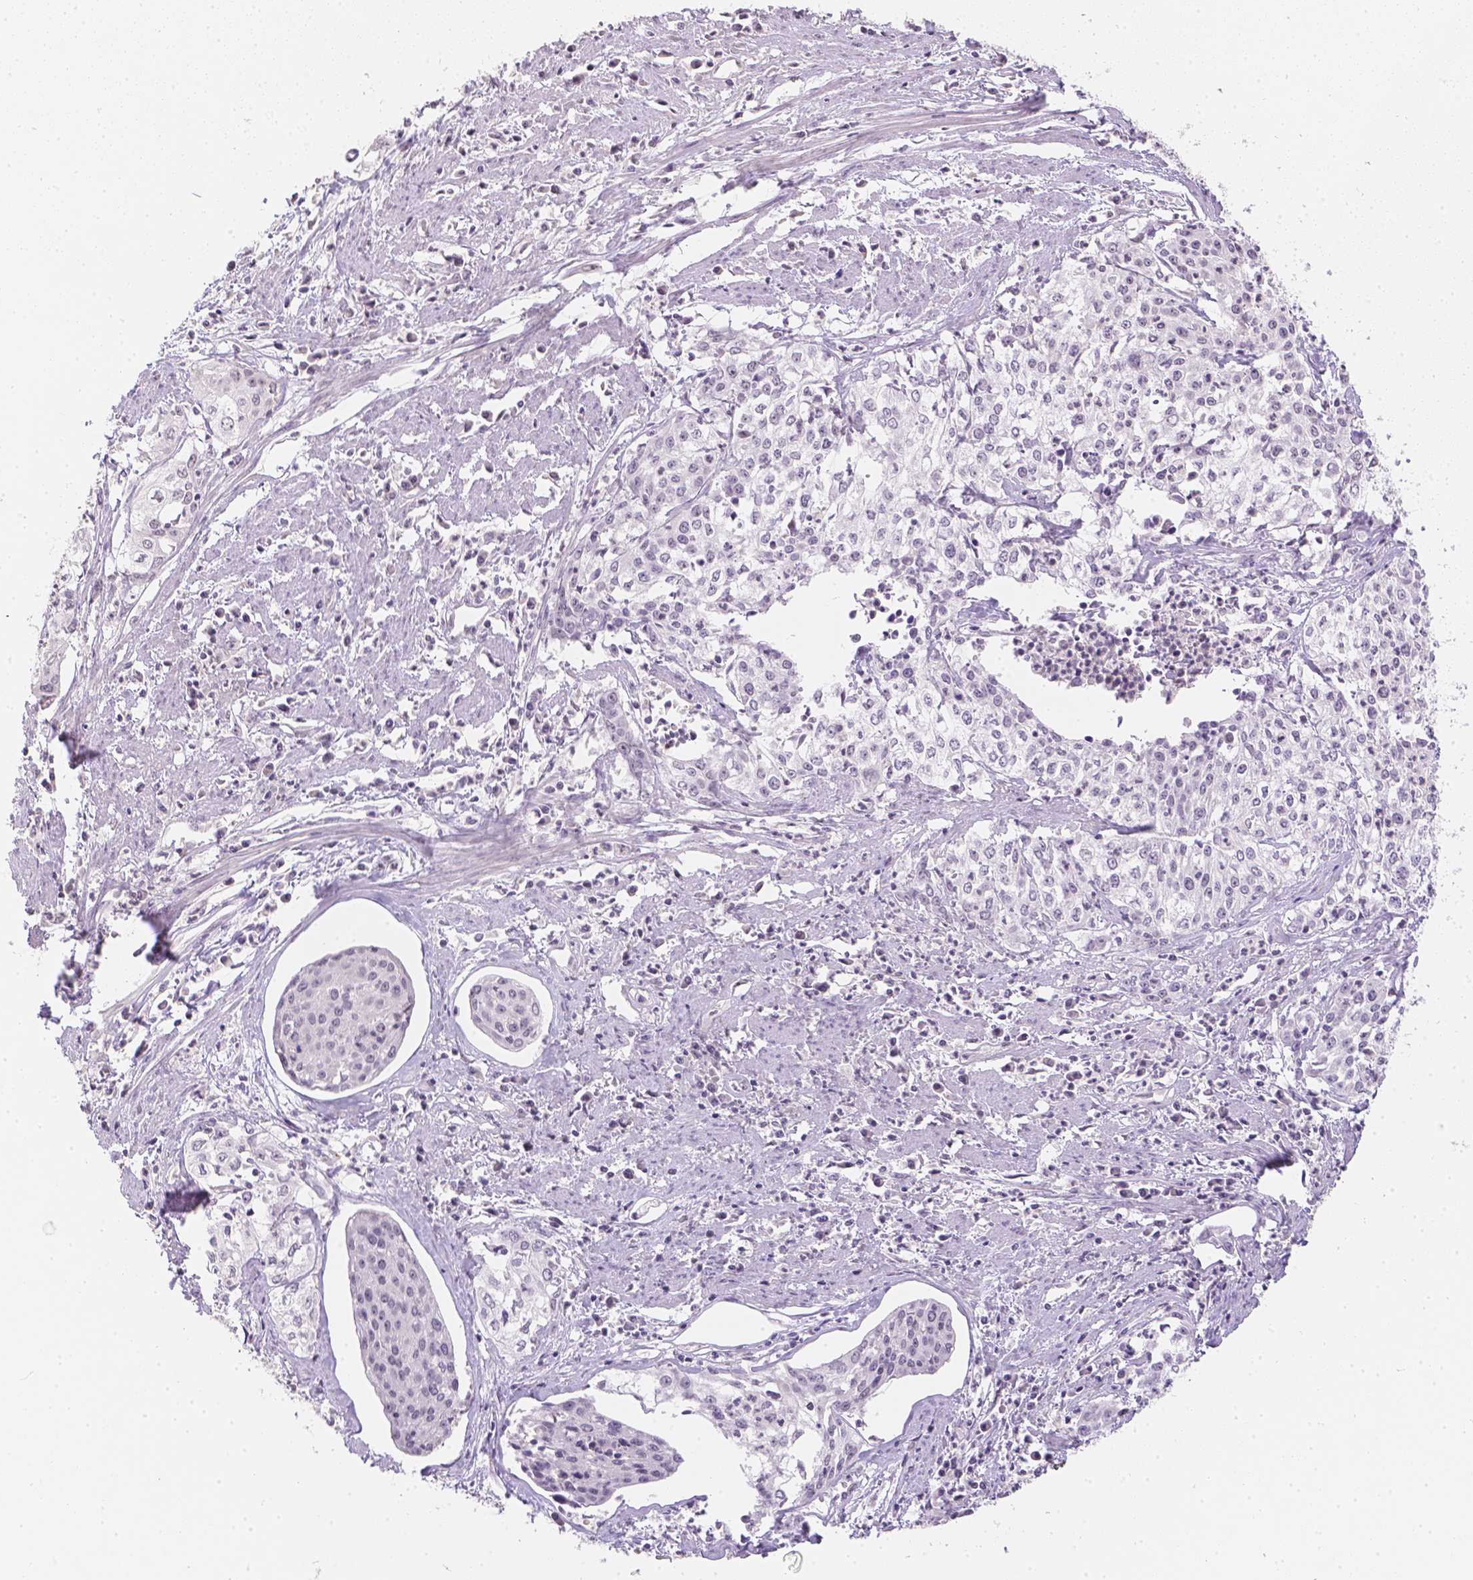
{"staining": {"intensity": "negative", "quantity": "none", "location": "none"}, "tissue": "cervical cancer", "cell_type": "Tumor cells", "image_type": "cancer", "snomed": [{"axis": "morphology", "description": "Squamous cell carcinoma, NOS"}, {"axis": "topography", "description": "Cervix"}], "caption": "An image of cervical squamous cell carcinoma stained for a protein displays no brown staining in tumor cells.", "gene": "ZNF280B", "patient": {"sex": "female", "age": 39}}